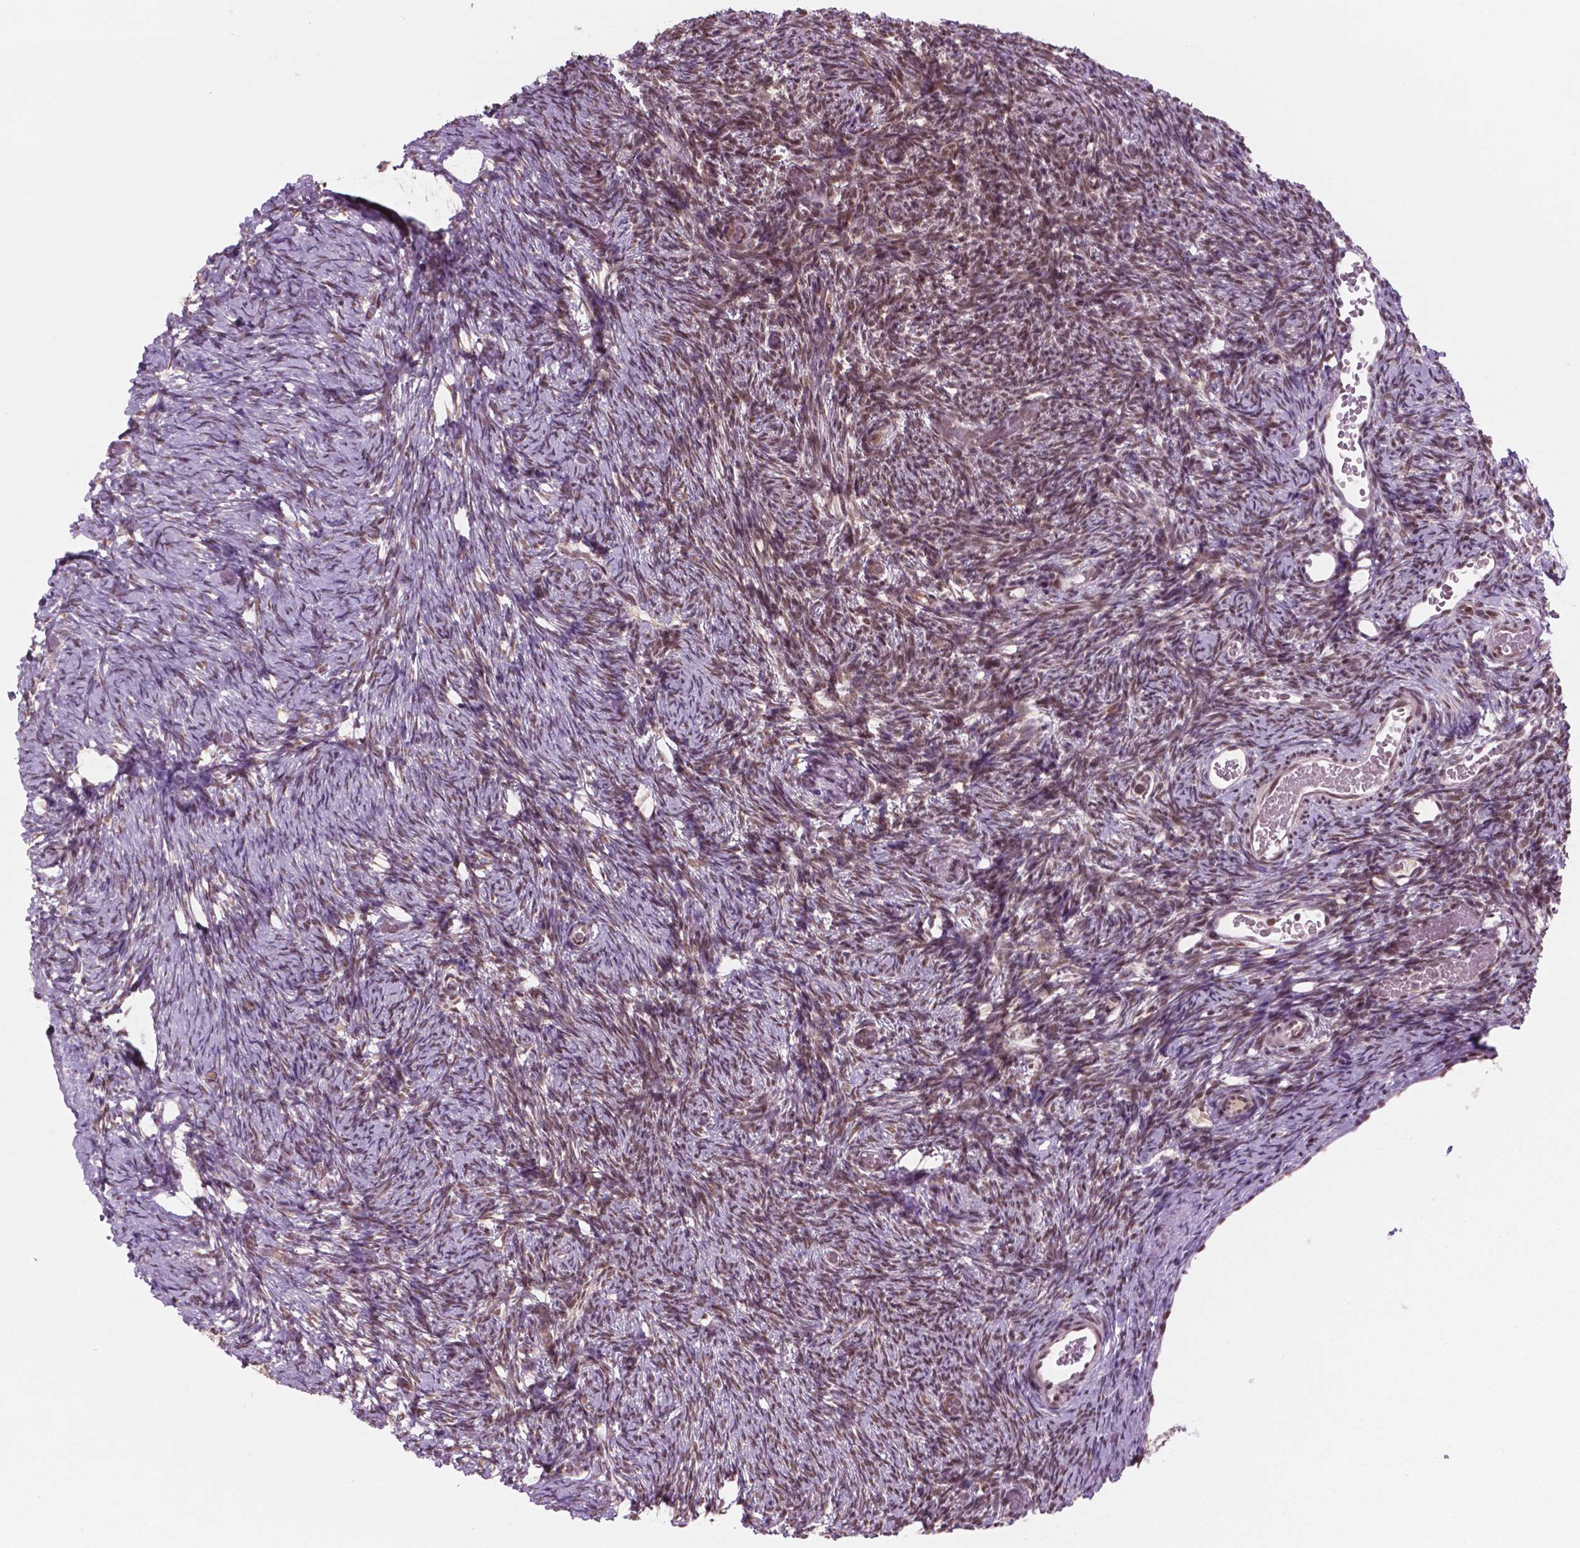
{"staining": {"intensity": "moderate", "quantity": ">75%", "location": "nuclear"}, "tissue": "ovary", "cell_type": "Follicle cells", "image_type": "normal", "snomed": [{"axis": "morphology", "description": "Normal tissue, NOS"}, {"axis": "topography", "description": "Ovary"}], "caption": "DAB (3,3'-diaminobenzidine) immunohistochemical staining of normal ovary demonstrates moderate nuclear protein positivity in approximately >75% of follicle cells.", "gene": "POLR2E", "patient": {"sex": "female", "age": 39}}